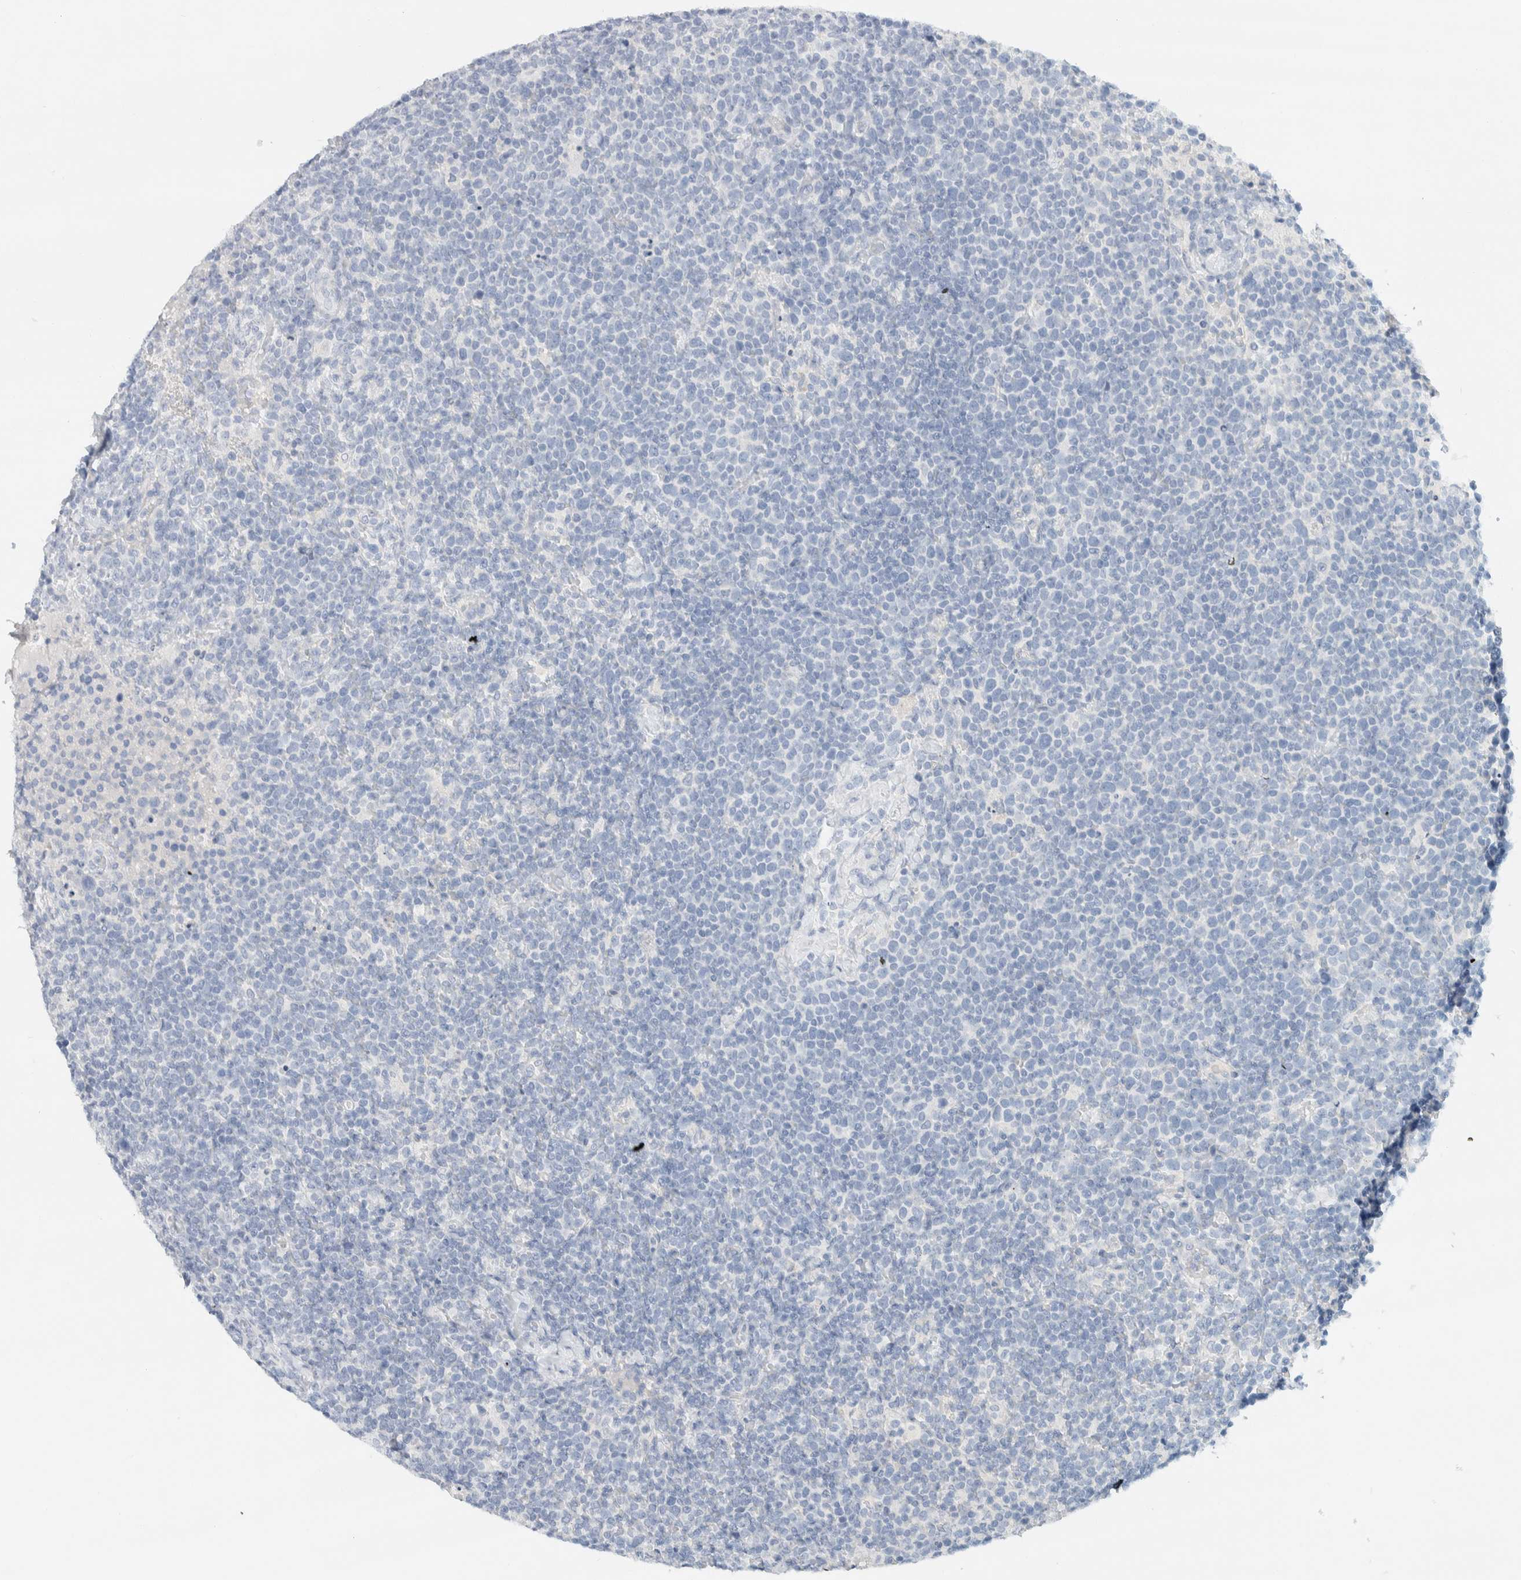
{"staining": {"intensity": "negative", "quantity": "none", "location": "none"}, "tissue": "lymphoma", "cell_type": "Tumor cells", "image_type": "cancer", "snomed": [{"axis": "morphology", "description": "Malignant lymphoma, non-Hodgkin's type, High grade"}, {"axis": "topography", "description": "Lymph node"}], "caption": "Immunohistochemistry (IHC) histopathology image of neoplastic tissue: human malignant lymphoma, non-Hodgkin's type (high-grade) stained with DAB (3,3'-diaminobenzidine) displays no significant protein positivity in tumor cells. Brightfield microscopy of immunohistochemistry stained with DAB (brown) and hematoxylin (blue), captured at high magnification.", "gene": "ALOX12B", "patient": {"sex": "male", "age": 61}}